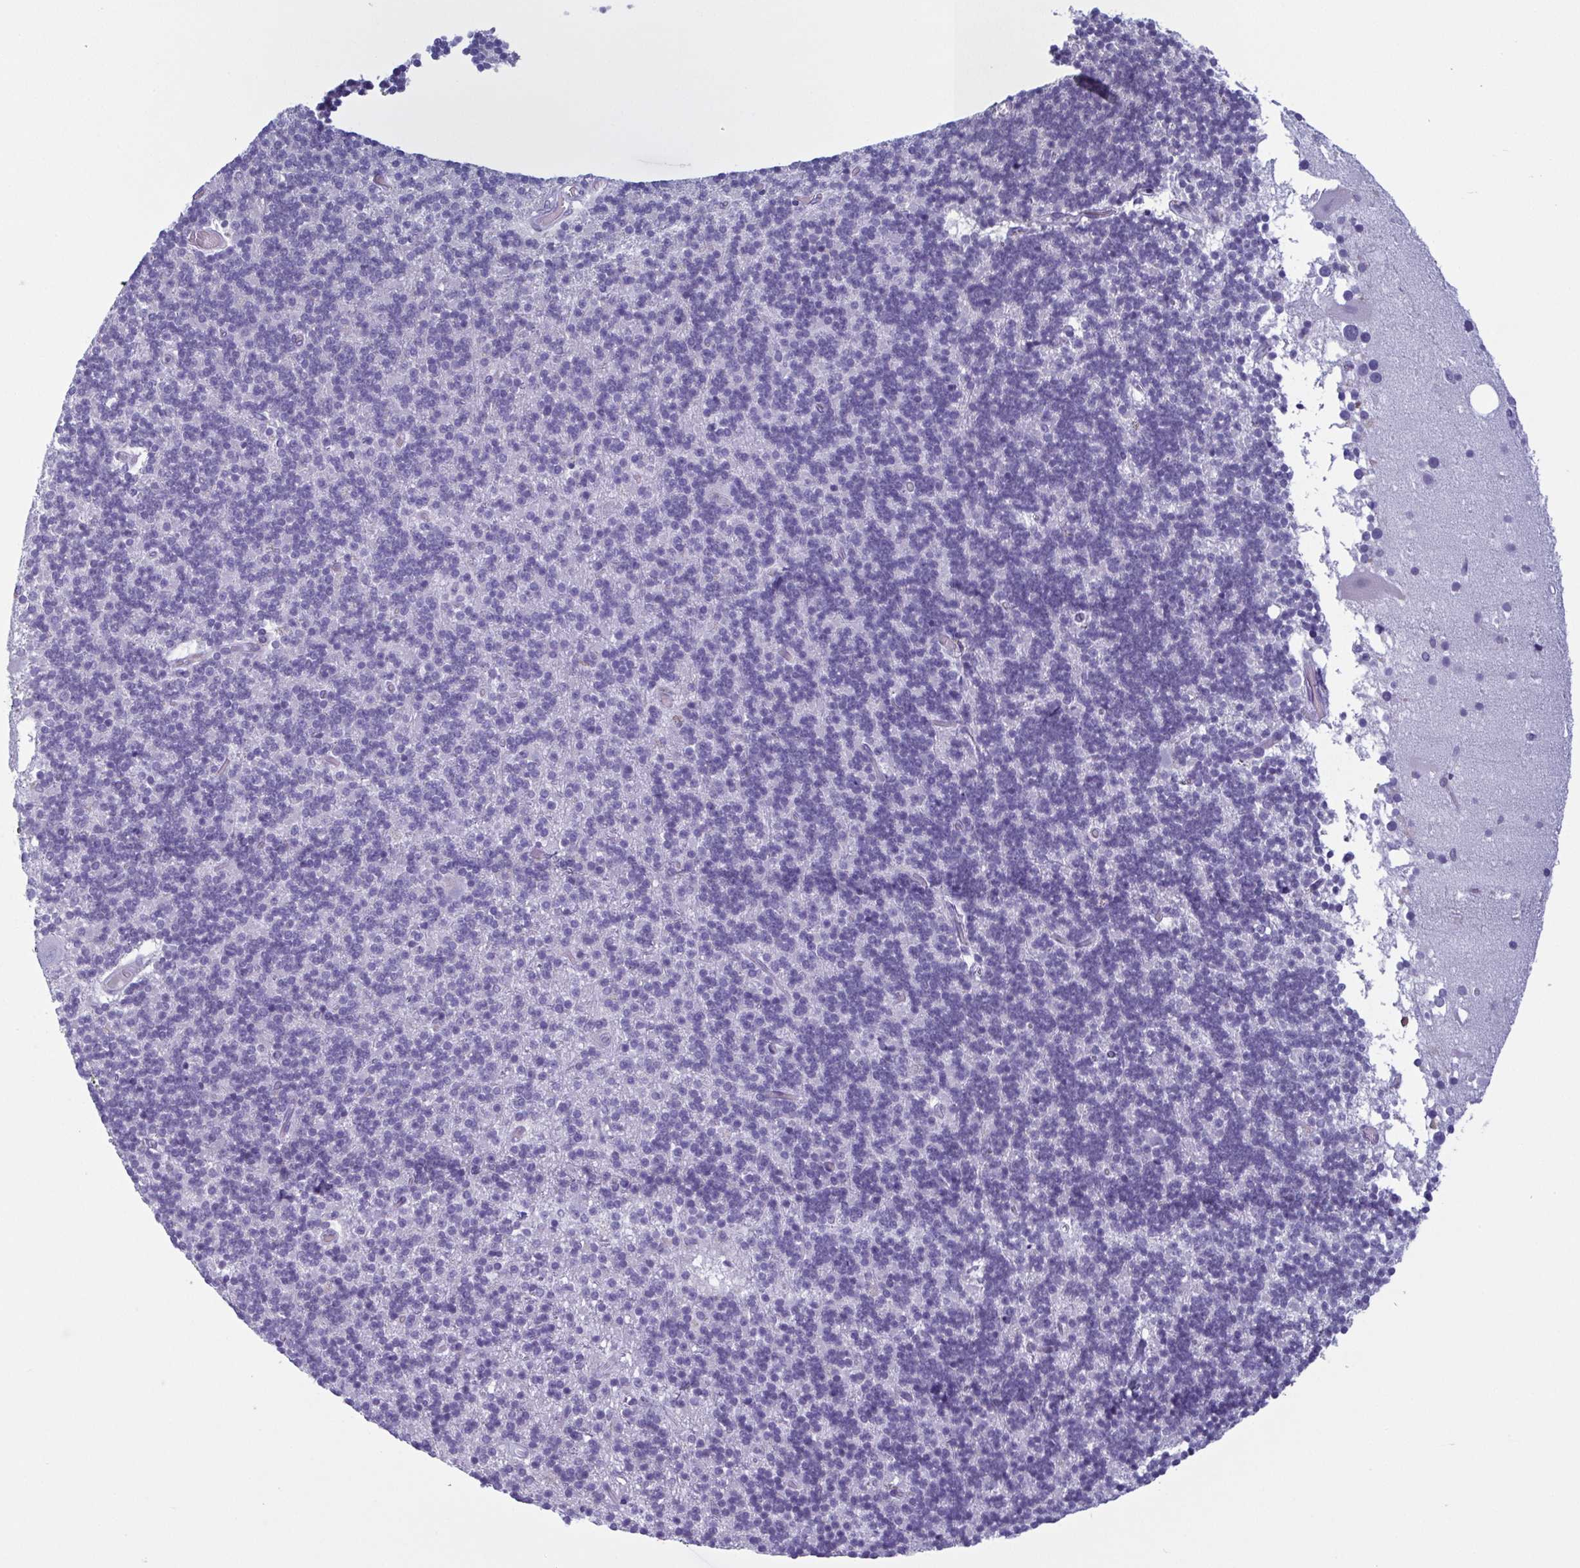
{"staining": {"intensity": "negative", "quantity": "none", "location": "none"}, "tissue": "cerebellum", "cell_type": "Cells in granular layer", "image_type": "normal", "snomed": [{"axis": "morphology", "description": "Normal tissue, NOS"}, {"axis": "topography", "description": "Cerebellum"}], "caption": "This is an immunohistochemistry histopathology image of unremarkable human cerebellum. There is no staining in cells in granular layer.", "gene": "KRT10", "patient": {"sex": "male", "age": 70}}